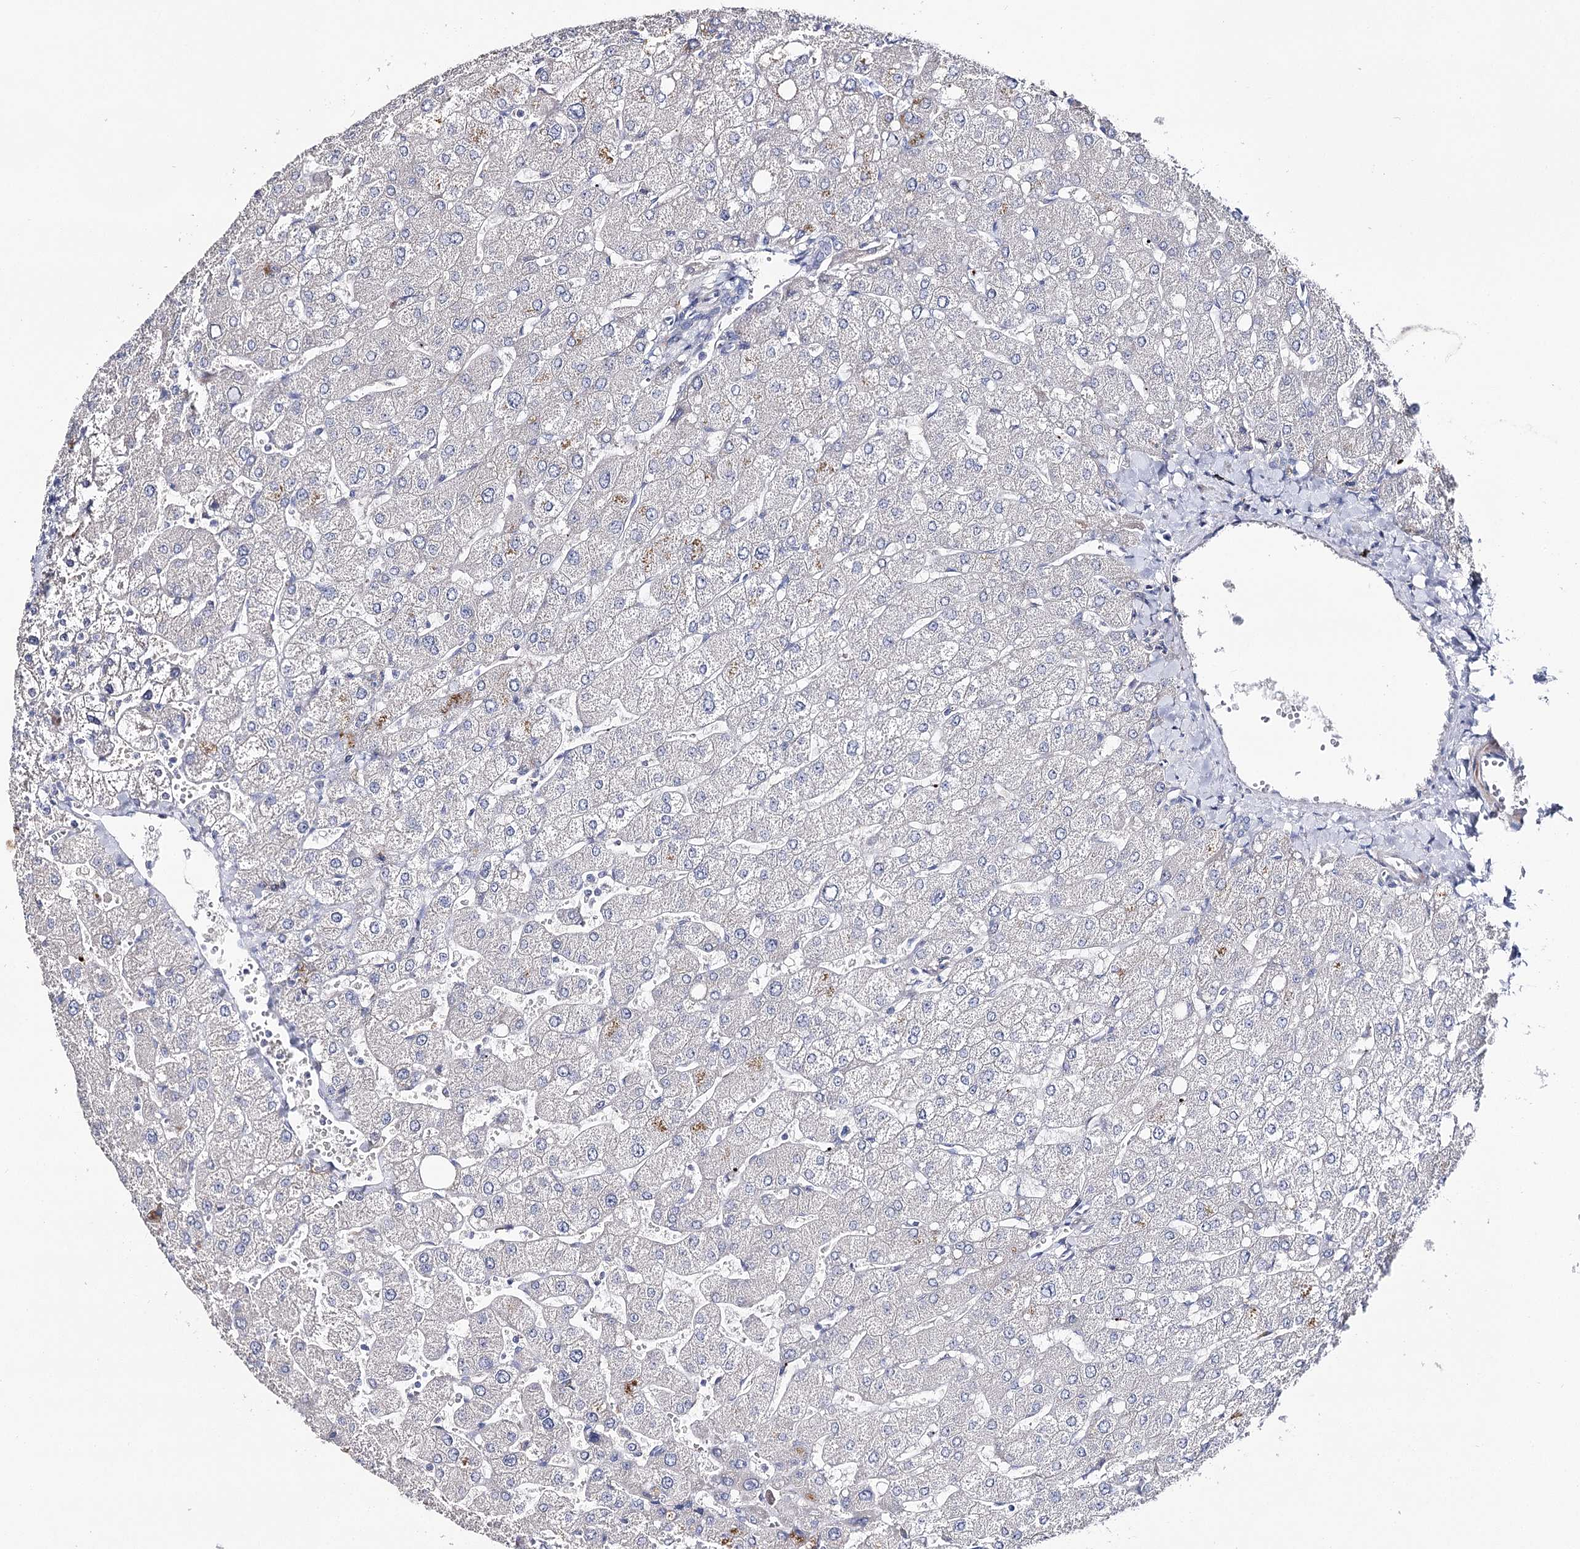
{"staining": {"intensity": "negative", "quantity": "none", "location": "none"}, "tissue": "liver", "cell_type": "Cholangiocytes", "image_type": "normal", "snomed": [{"axis": "morphology", "description": "Normal tissue, NOS"}, {"axis": "topography", "description": "Liver"}], "caption": "High magnification brightfield microscopy of normal liver stained with DAB (3,3'-diaminobenzidine) (brown) and counterstained with hematoxylin (blue): cholangiocytes show no significant positivity.", "gene": "NRAP", "patient": {"sex": "male", "age": 55}}